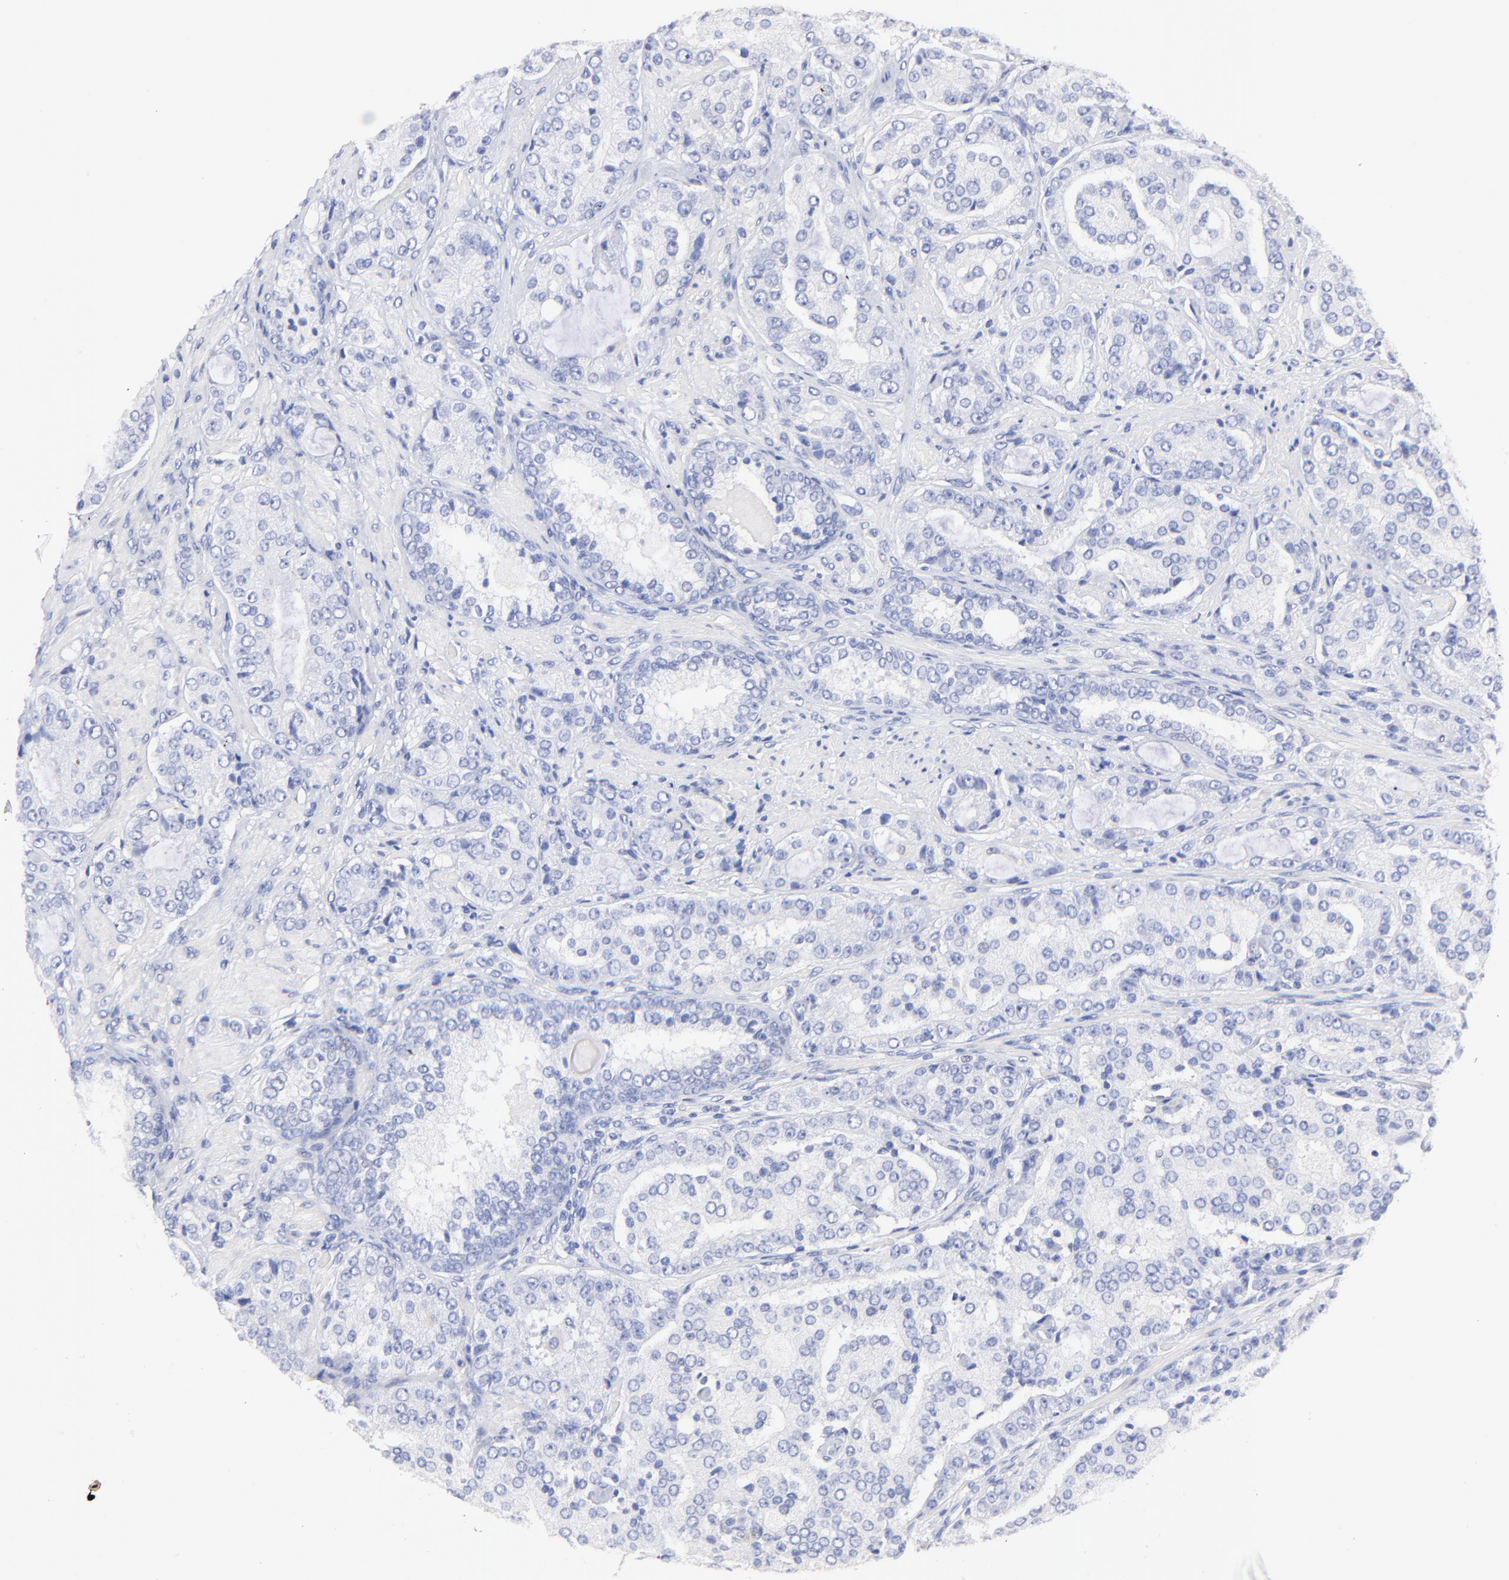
{"staining": {"intensity": "negative", "quantity": "none", "location": "none"}, "tissue": "prostate cancer", "cell_type": "Tumor cells", "image_type": "cancer", "snomed": [{"axis": "morphology", "description": "Adenocarcinoma, High grade"}, {"axis": "topography", "description": "Prostate"}], "caption": "High power microscopy histopathology image of an immunohistochemistry micrograph of adenocarcinoma (high-grade) (prostate), revealing no significant positivity in tumor cells. (DAB (3,3'-diaminobenzidine) immunohistochemistry visualized using brightfield microscopy, high magnification).", "gene": "HORMAD2", "patient": {"sex": "male", "age": 72}}